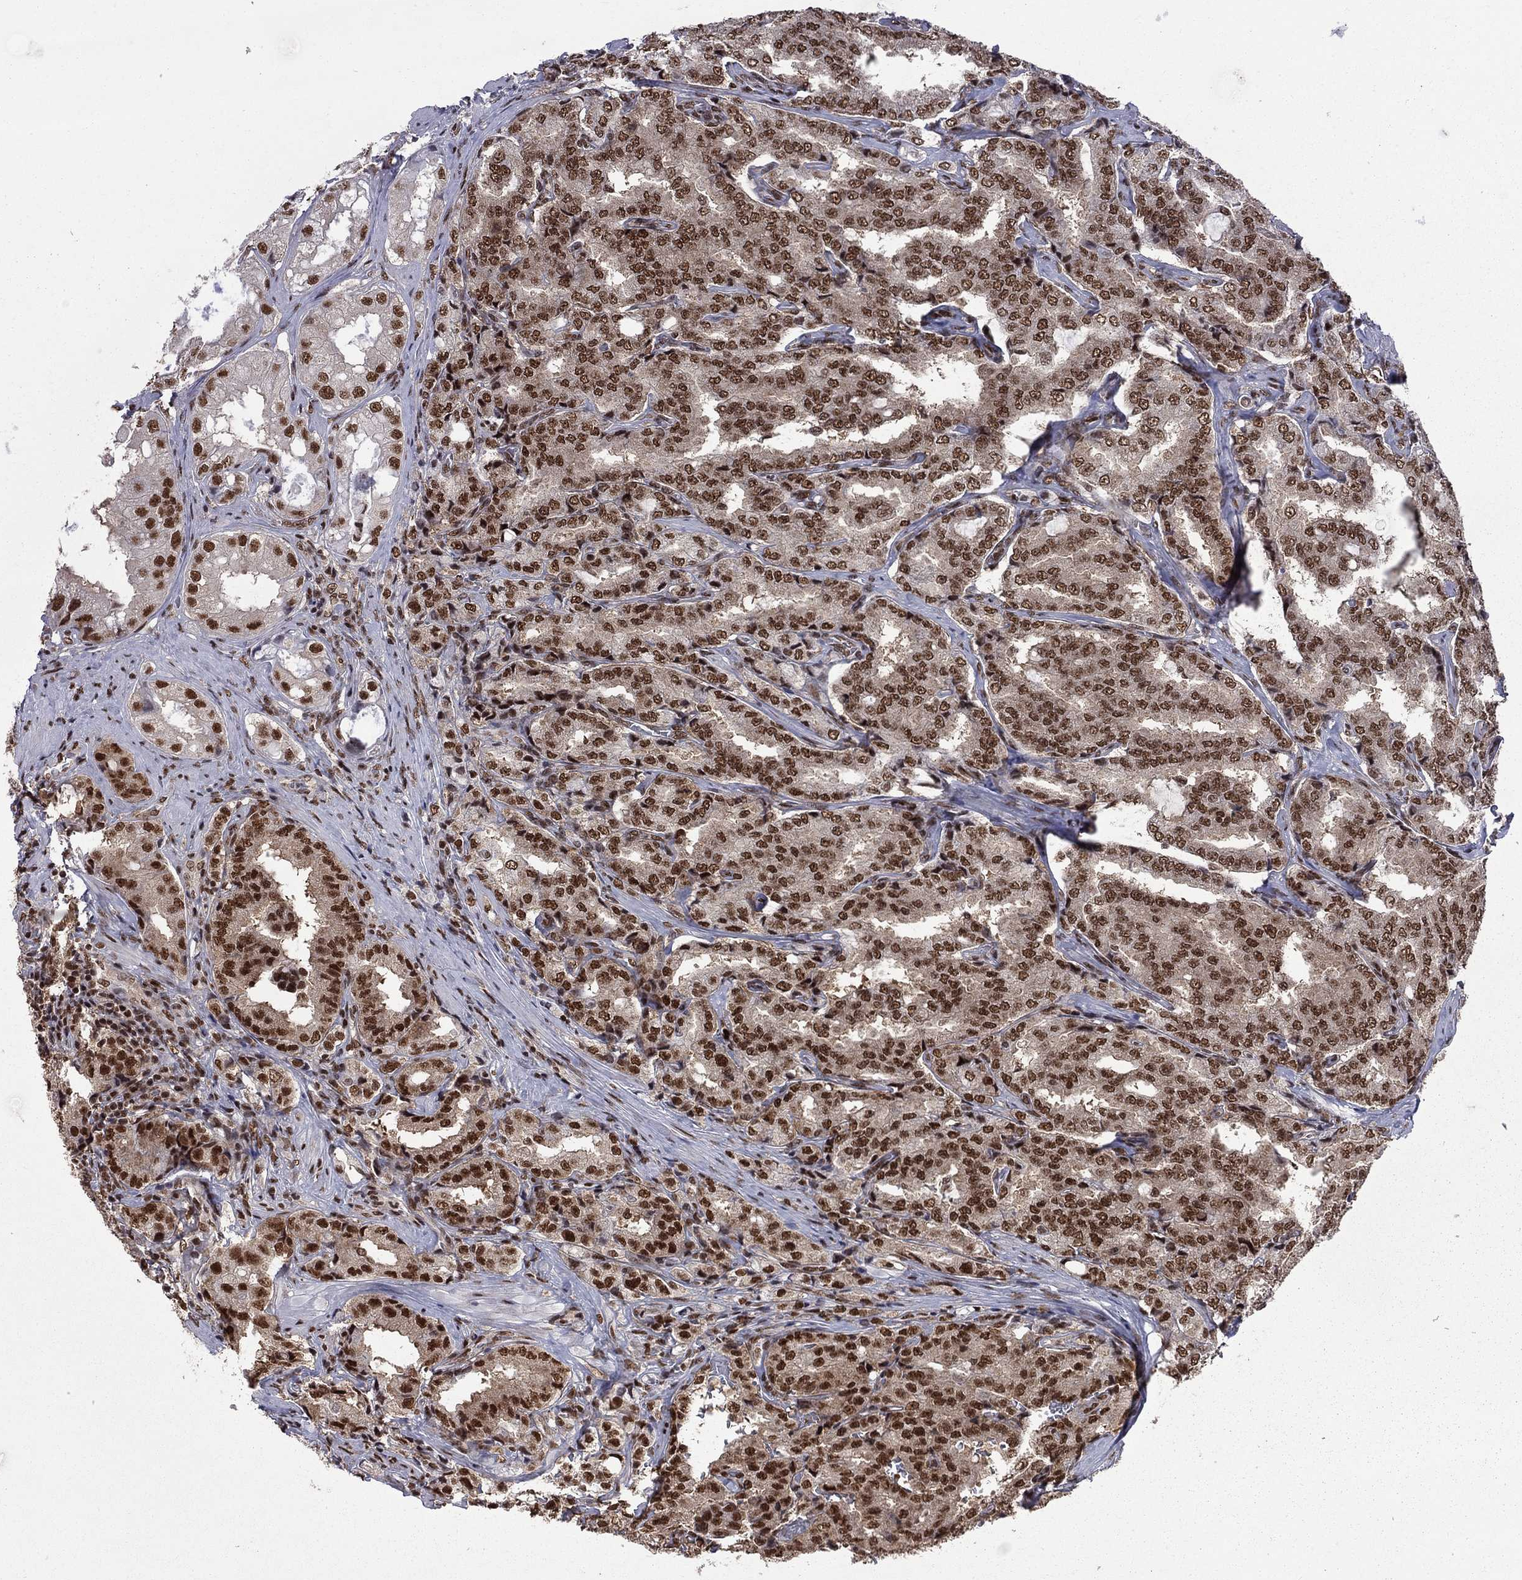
{"staining": {"intensity": "strong", "quantity": ">75%", "location": "nuclear"}, "tissue": "prostate cancer", "cell_type": "Tumor cells", "image_type": "cancer", "snomed": [{"axis": "morphology", "description": "Adenocarcinoma, NOS"}, {"axis": "topography", "description": "Prostate"}], "caption": "High-power microscopy captured an immunohistochemistry photomicrograph of prostate cancer, revealing strong nuclear expression in approximately >75% of tumor cells. The staining was performed using DAB, with brown indicating positive protein expression. Nuclei are stained blue with hematoxylin.", "gene": "MED25", "patient": {"sex": "male", "age": 65}}